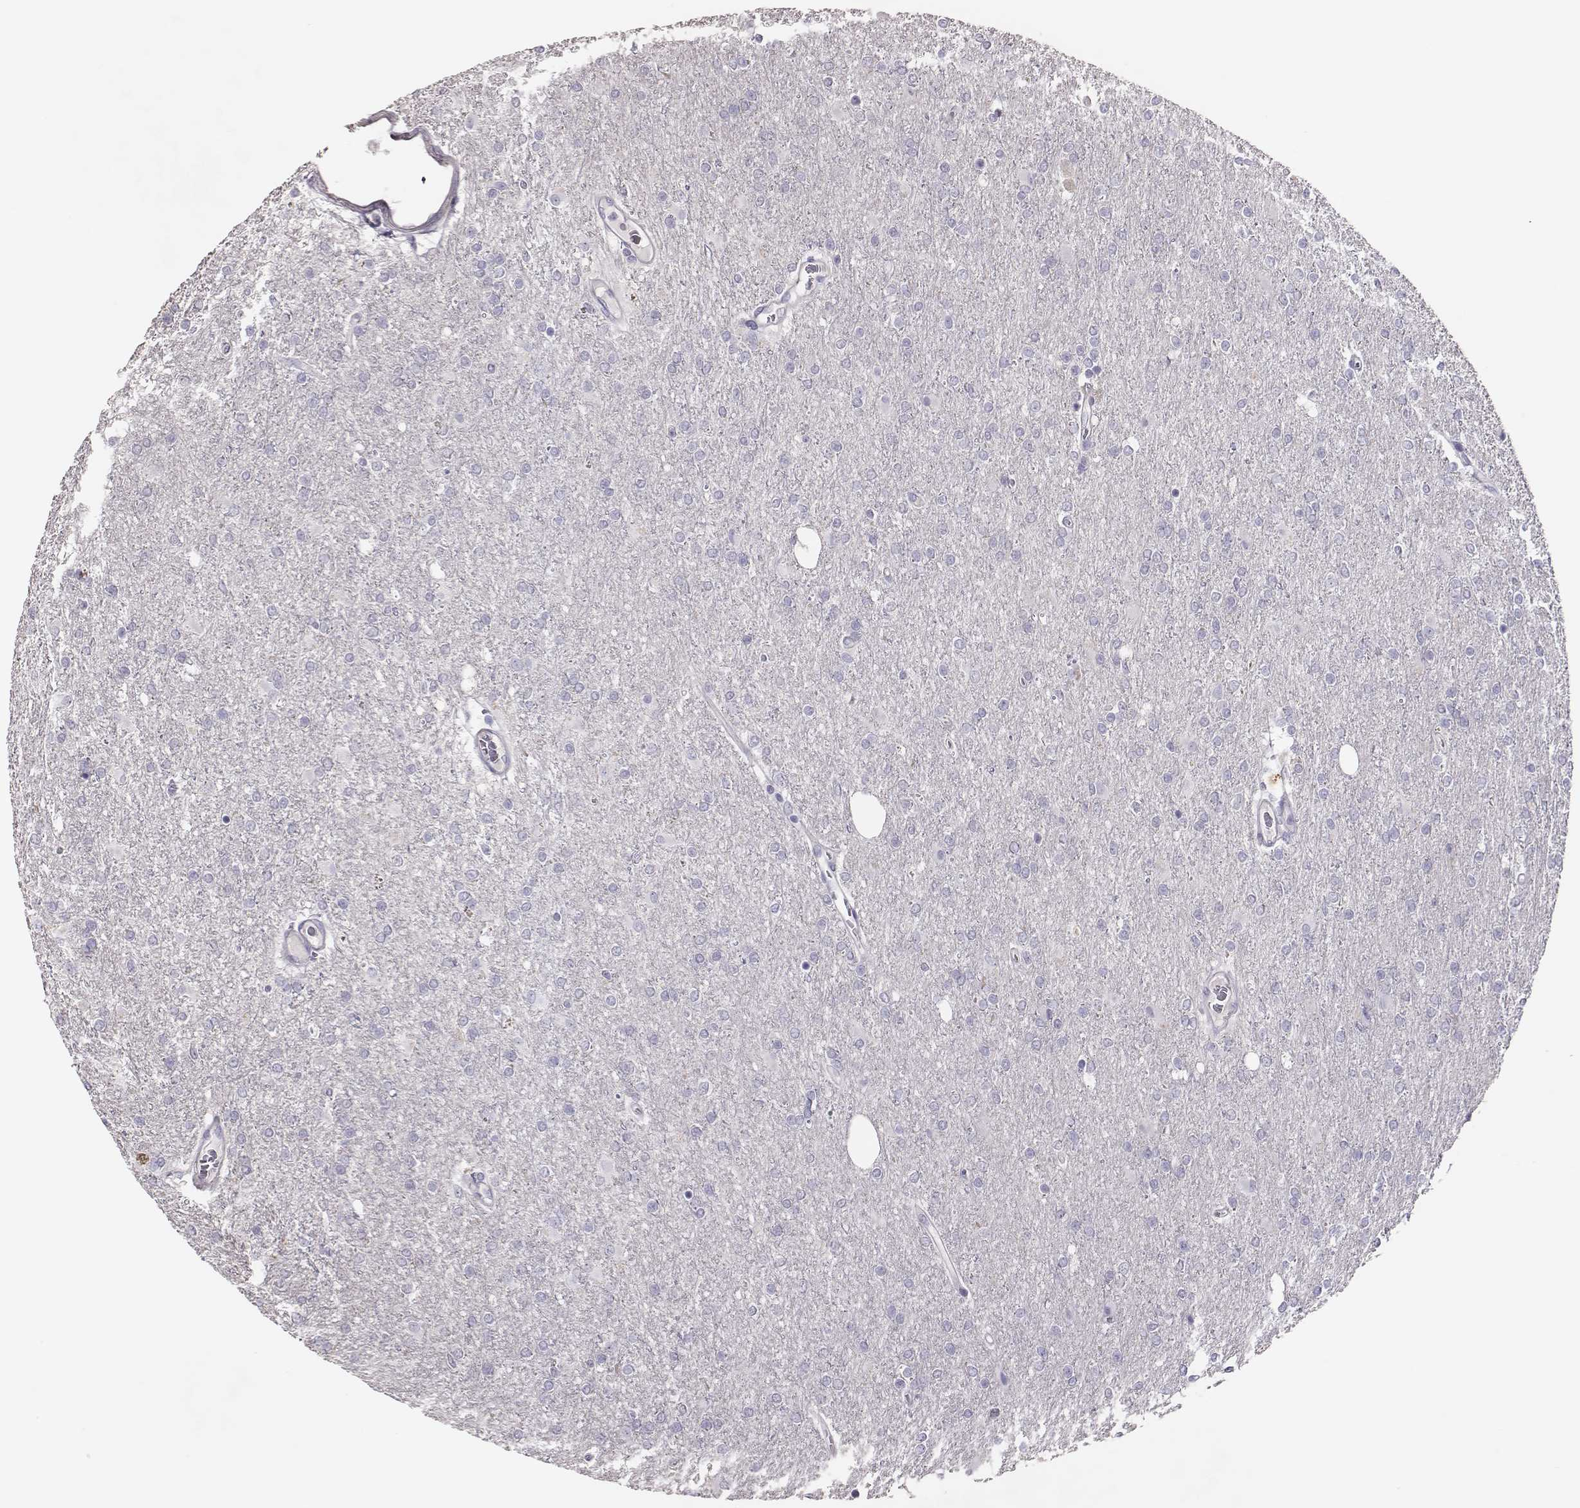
{"staining": {"intensity": "negative", "quantity": "none", "location": "none"}, "tissue": "glioma", "cell_type": "Tumor cells", "image_type": "cancer", "snomed": [{"axis": "morphology", "description": "Glioma, malignant, High grade"}, {"axis": "topography", "description": "Cerebral cortex"}], "caption": "Glioma stained for a protein using IHC exhibits no positivity tumor cells.", "gene": "P2RY10", "patient": {"sex": "male", "age": 70}}